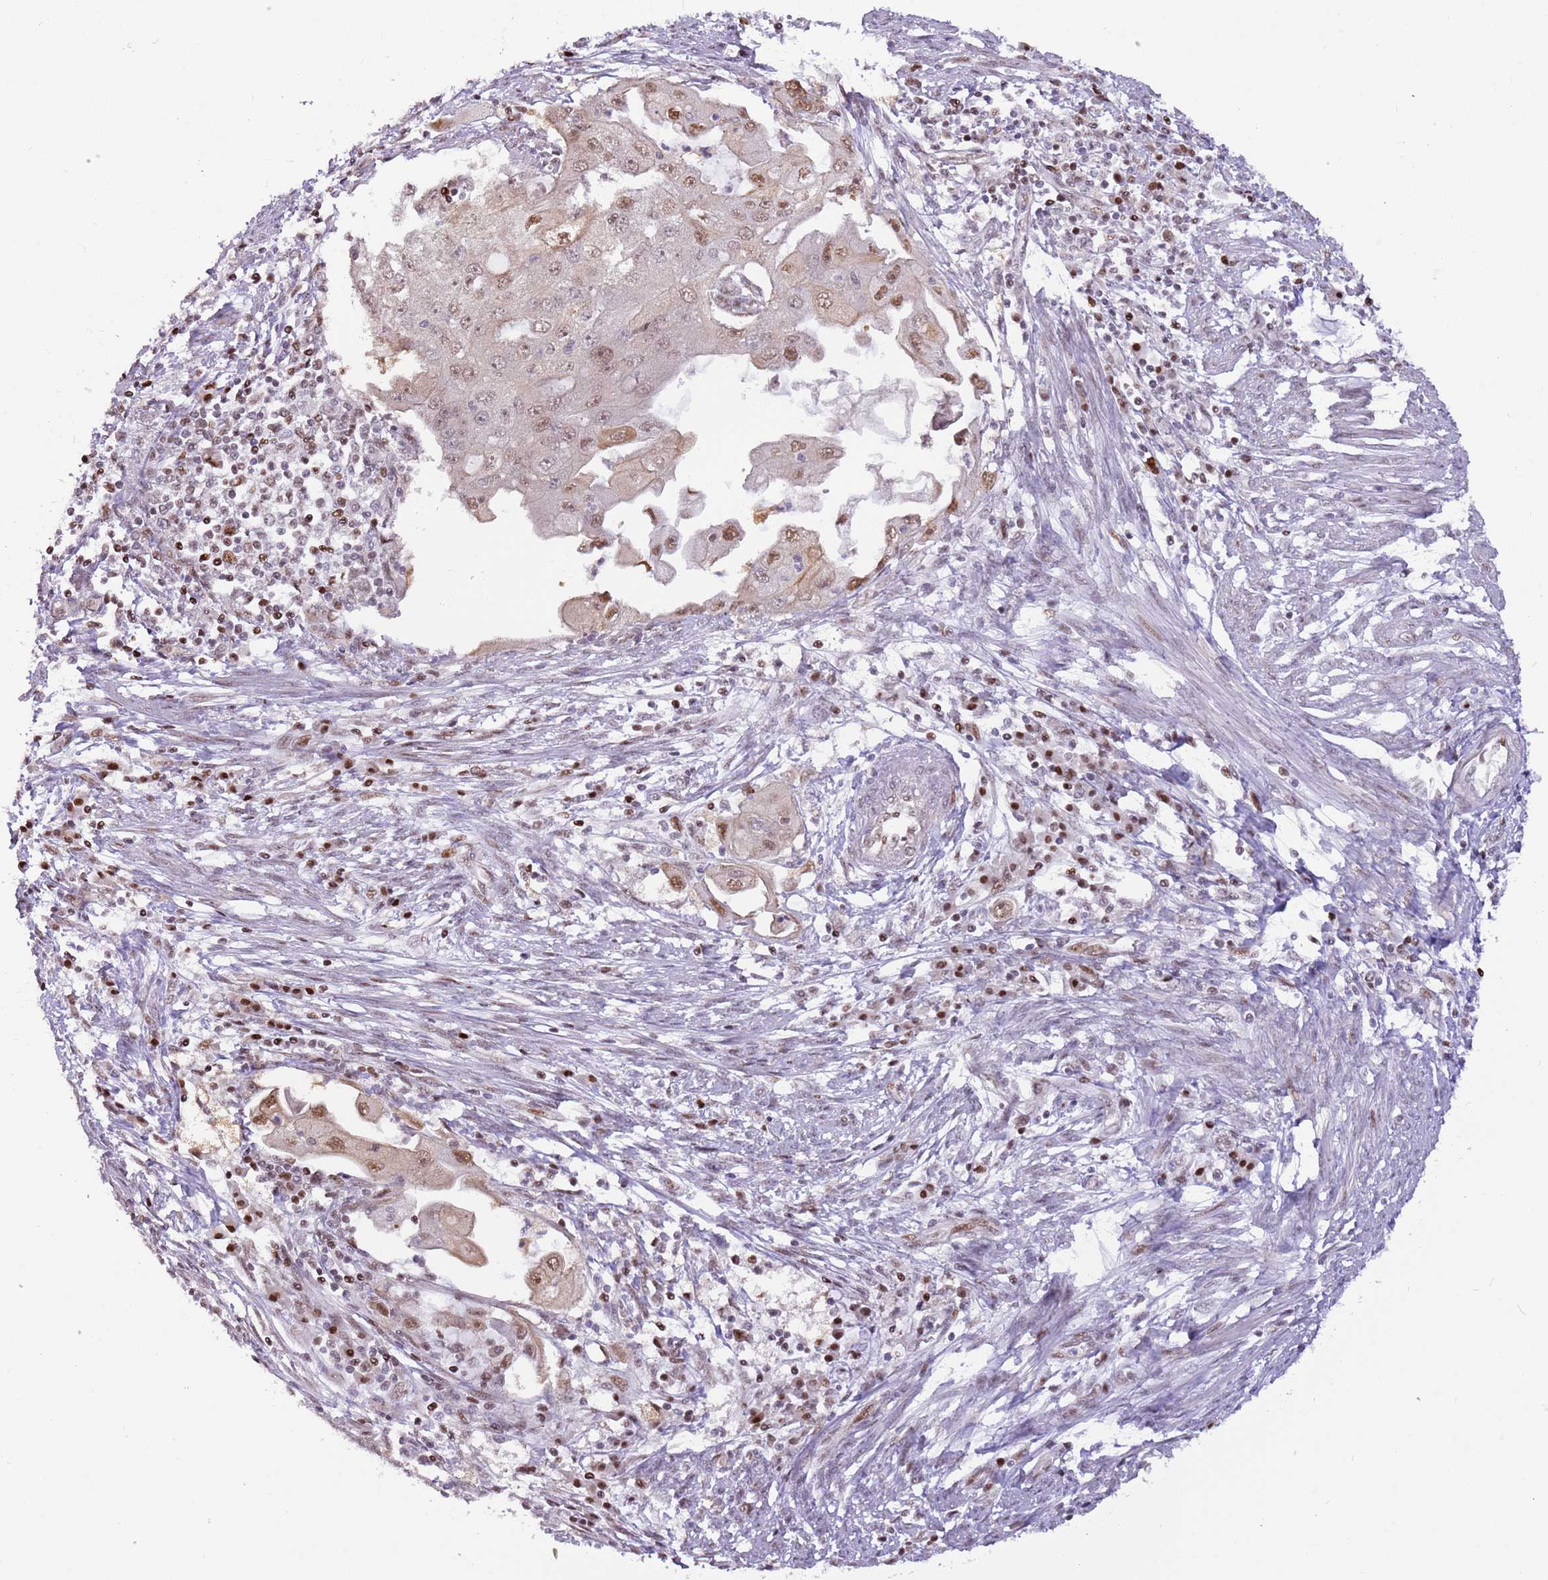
{"staining": {"intensity": "moderate", "quantity": "25%-75%", "location": "nuclear"}, "tissue": "endometrial cancer", "cell_type": "Tumor cells", "image_type": "cancer", "snomed": [{"axis": "morphology", "description": "Adenocarcinoma, NOS"}, {"axis": "topography", "description": "Endometrium"}], "caption": "A brown stain shows moderate nuclear staining of a protein in human endometrial adenocarcinoma tumor cells. (Brightfield microscopy of DAB IHC at high magnification).", "gene": "RFK", "patient": {"sex": "female", "age": 56}}